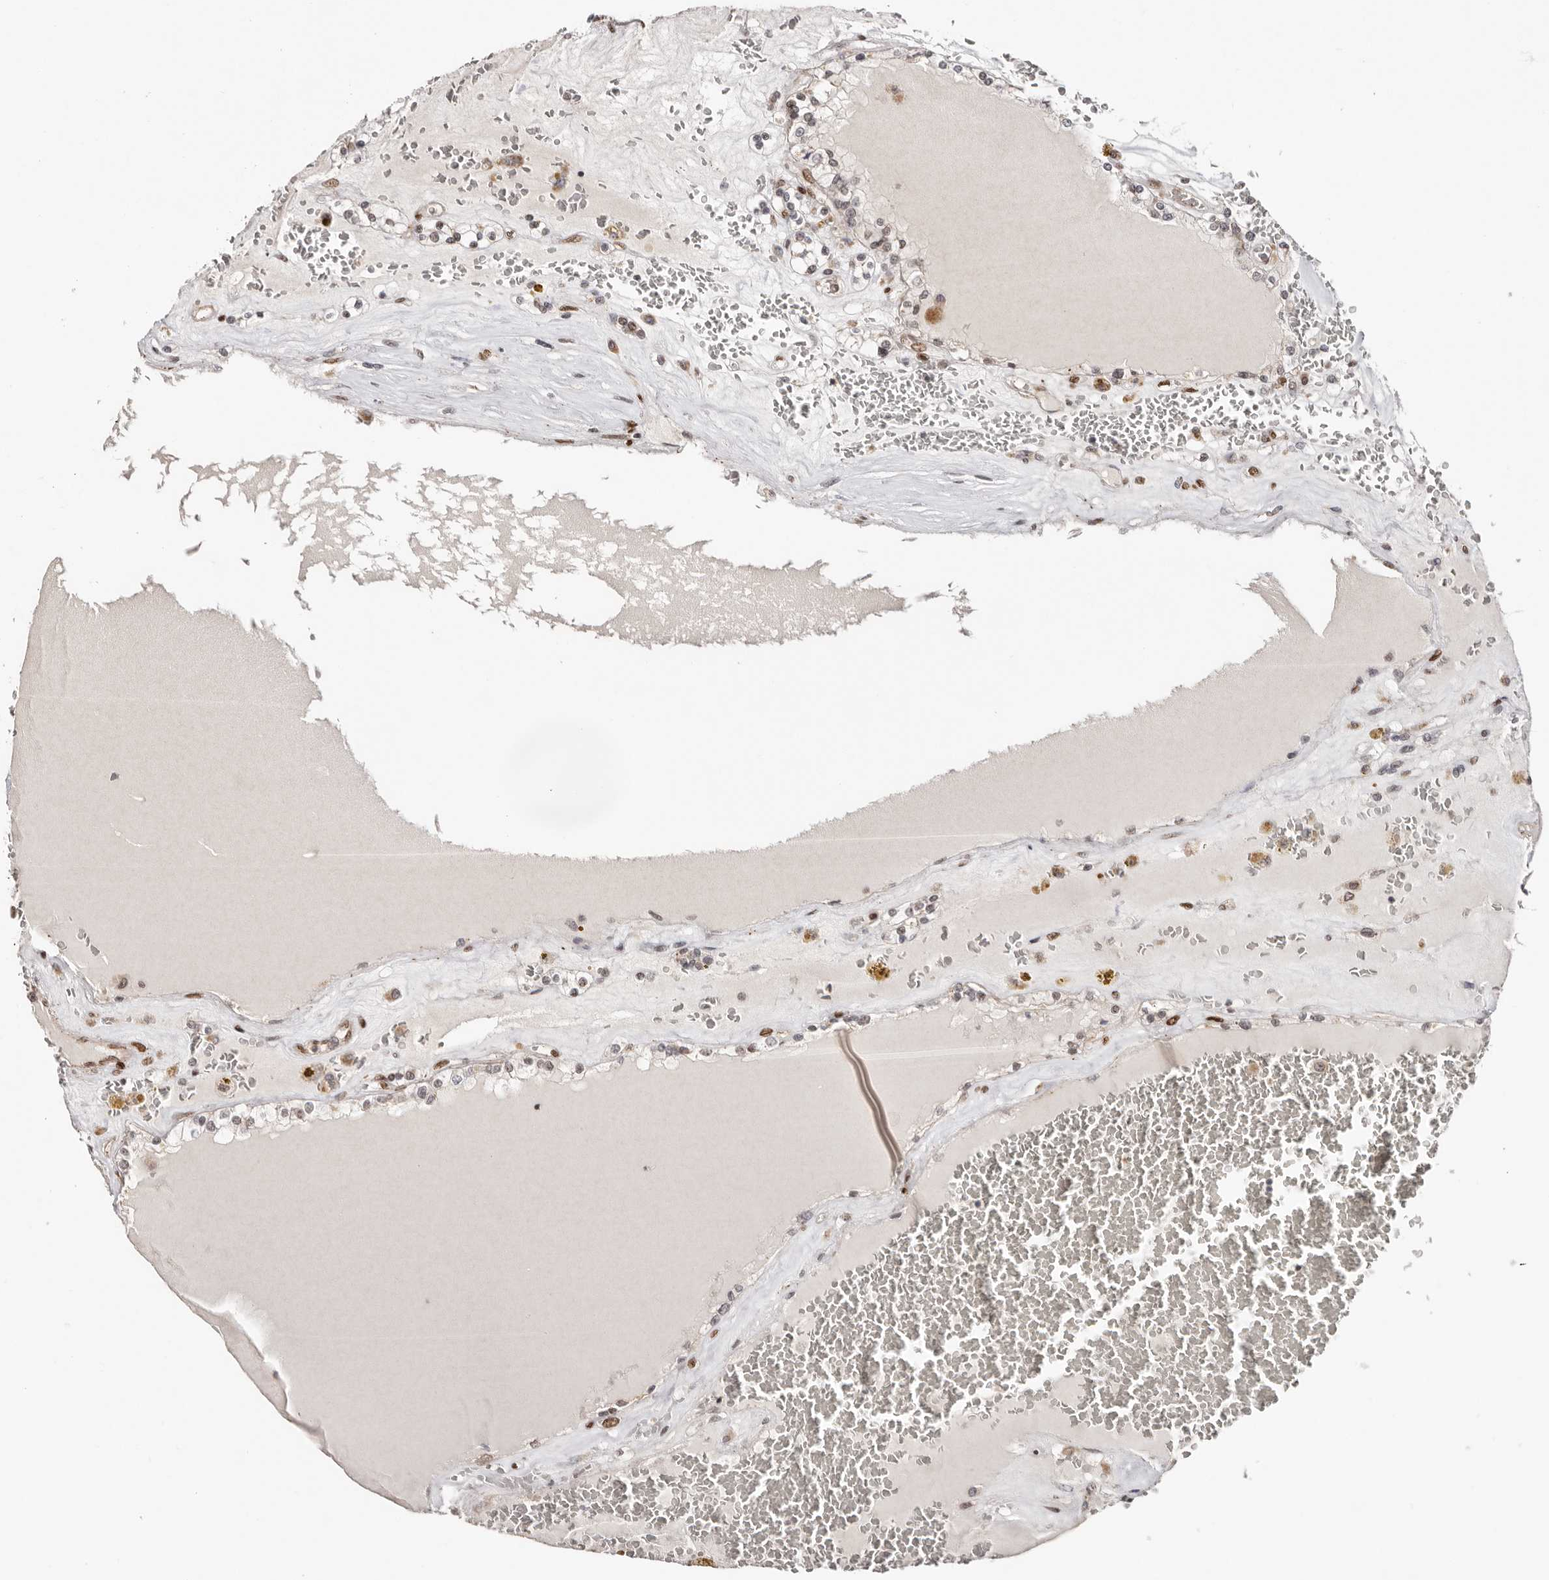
{"staining": {"intensity": "negative", "quantity": "none", "location": "none"}, "tissue": "renal cancer", "cell_type": "Tumor cells", "image_type": "cancer", "snomed": [{"axis": "morphology", "description": "Adenocarcinoma, NOS"}, {"axis": "topography", "description": "Kidney"}], "caption": "A micrograph of human adenocarcinoma (renal) is negative for staining in tumor cells. (DAB (3,3'-diaminobenzidine) immunohistochemistry, high magnification).", "gene": "SMAD7", "patient": {"sex": "female", "age": 56}}